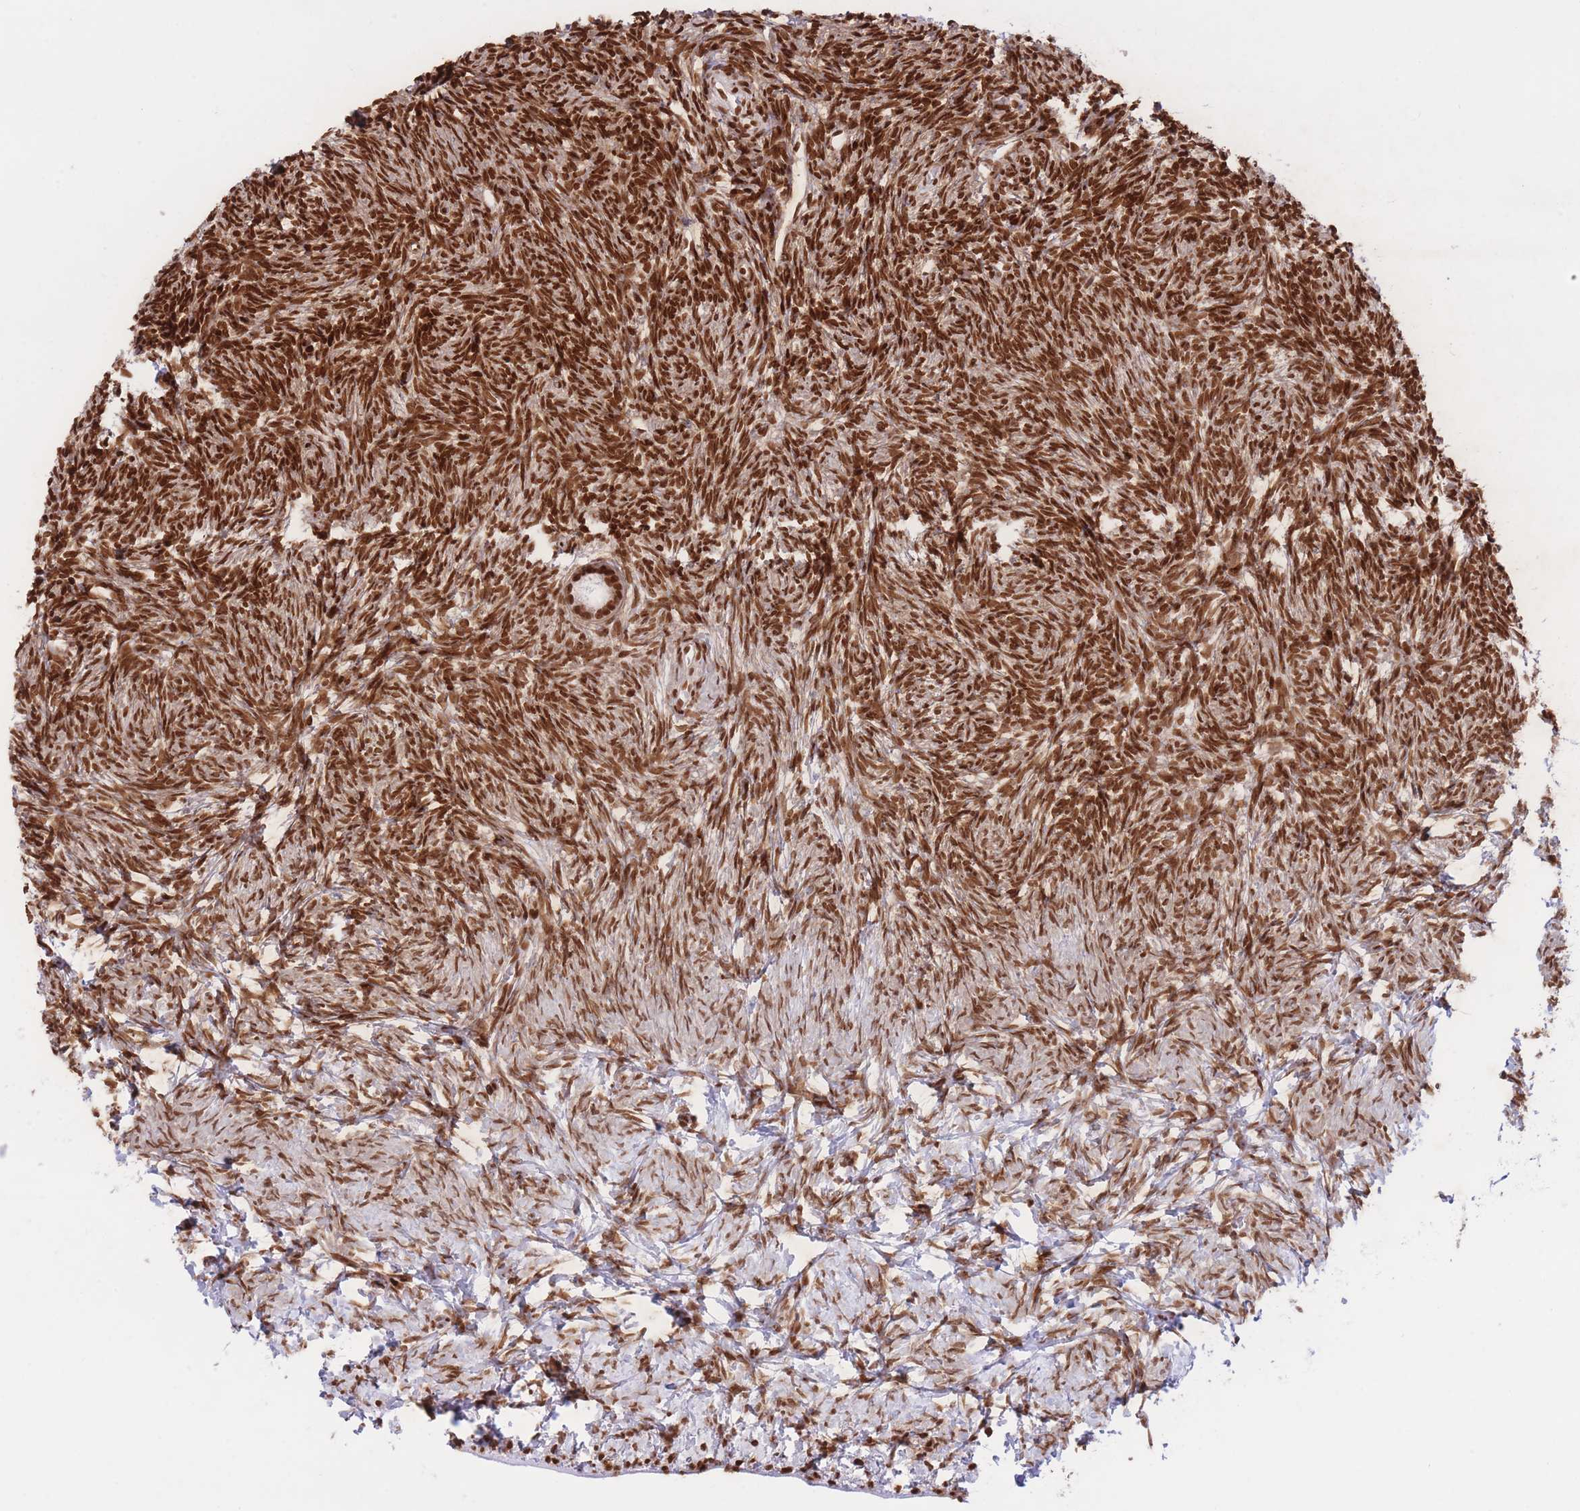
{"staining": {"intensity": "strong", "quantity": ">75%", "location": "nuclear"}, "tissue": "ovary", "cell_type": "Follicle cells", "image_type": "normal", "snomed": [{"axis": "morphology", "description": "Normal tissue, NOS"}, {"axis": "topography", "description": "Ovary"}], "caption": "Immunohistochemical staining of unremarkable human ovary displays strong nuclear protein positivity in approximately >75% of follicle cells.", "gene": "H2BC10", "patient": {"sex": "female", "age": 39}}